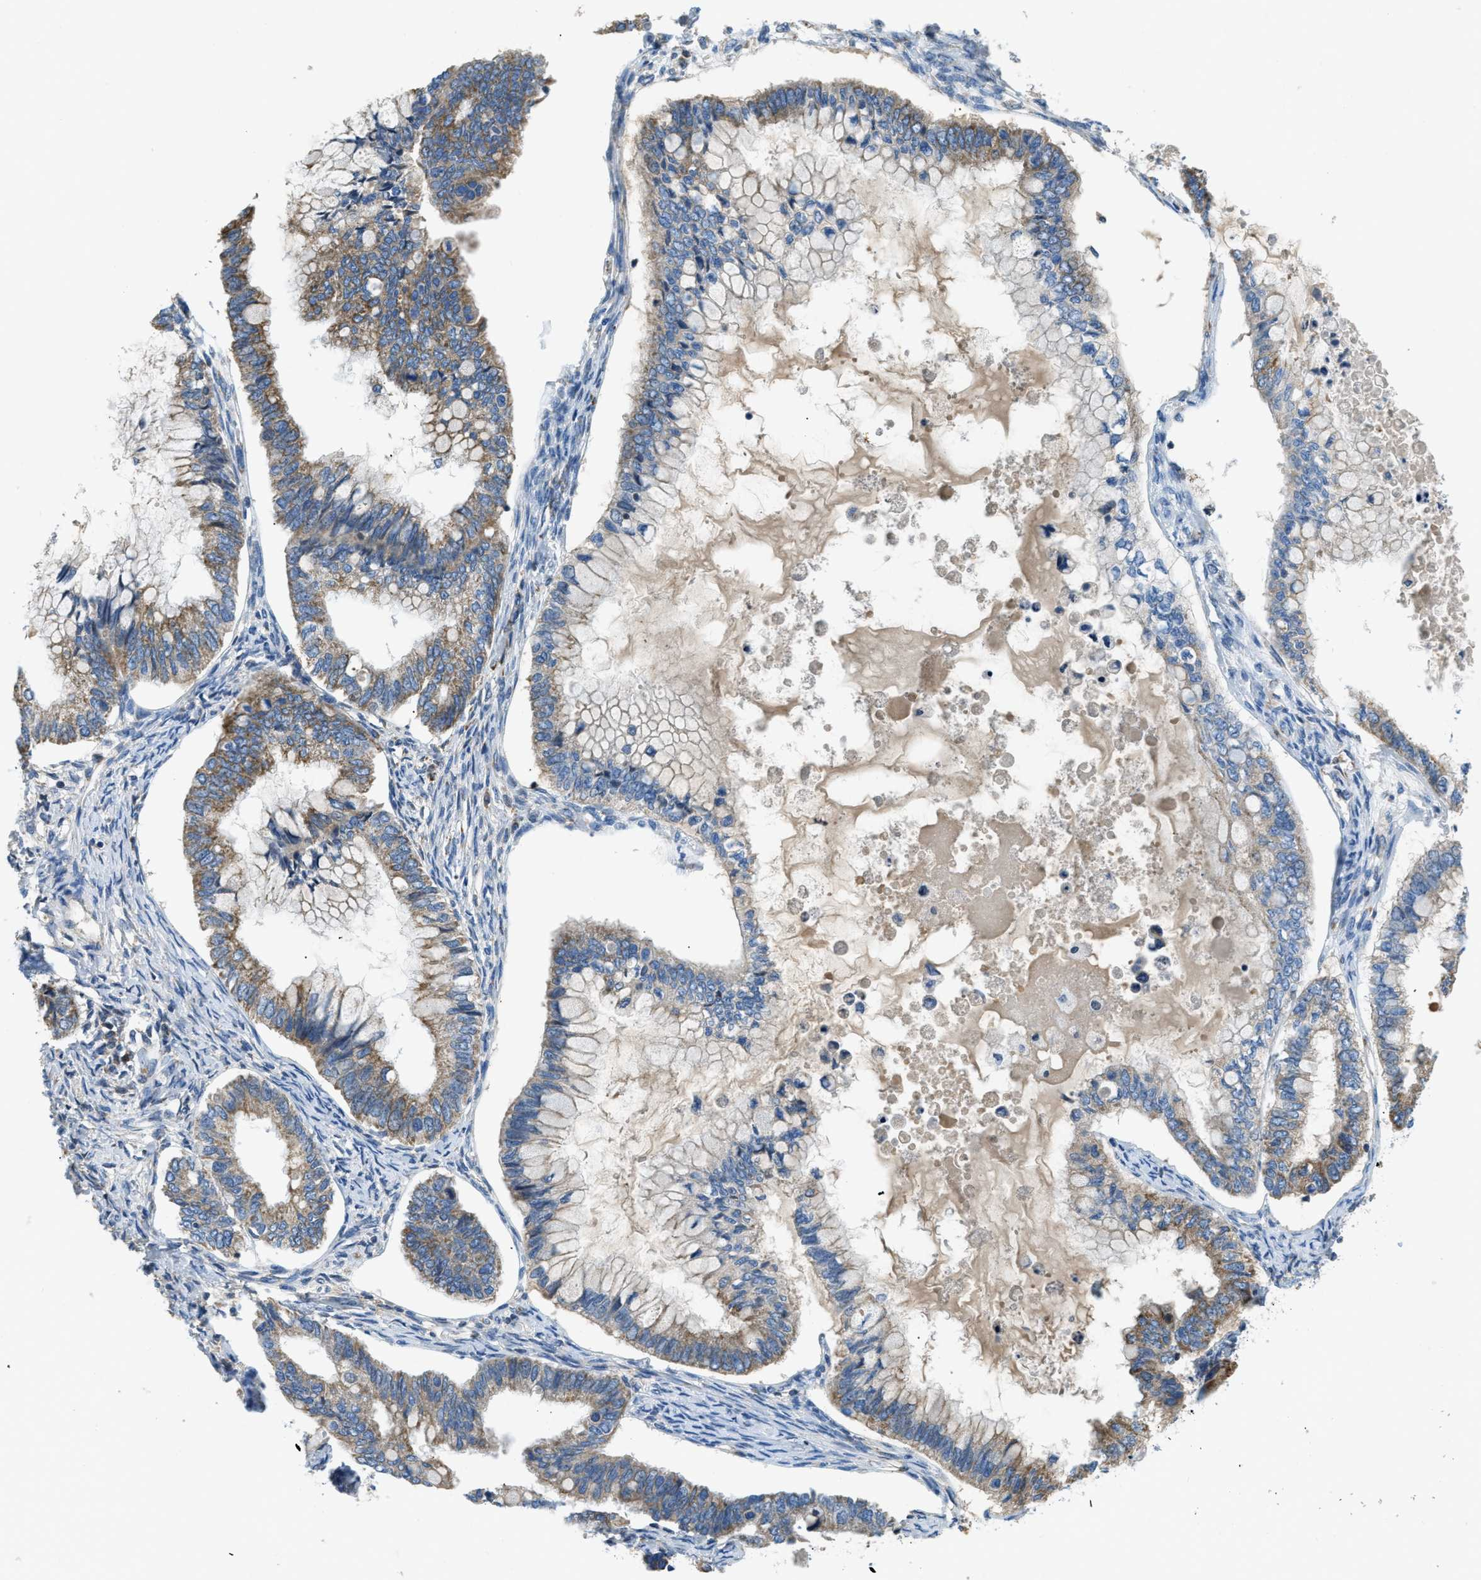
{"staining": {"intensity": "moderate", "quantity": ">75%", "location": "cytoplasmic/membranous"}, "tissue": "ovarian cancer", "cell_type": "Tumor cells", "image_type": "cancer", "snomed": [{"axis": "morphology", "description": "Cystadenocarcinoma, mucinous, NOS"}, {"axis": "topography", "description": "Ovary"}], "caption": "This image demonstrates immunohistochemistry (IHC) staining of human ovarian mucinous cystadenocarcinoma, with medium moderate cytoplasmic/membranous positivity in approximately >75% of tumor cells.", "gene": "ACADVL", "patient": {"sex": "female", "age": 80}}